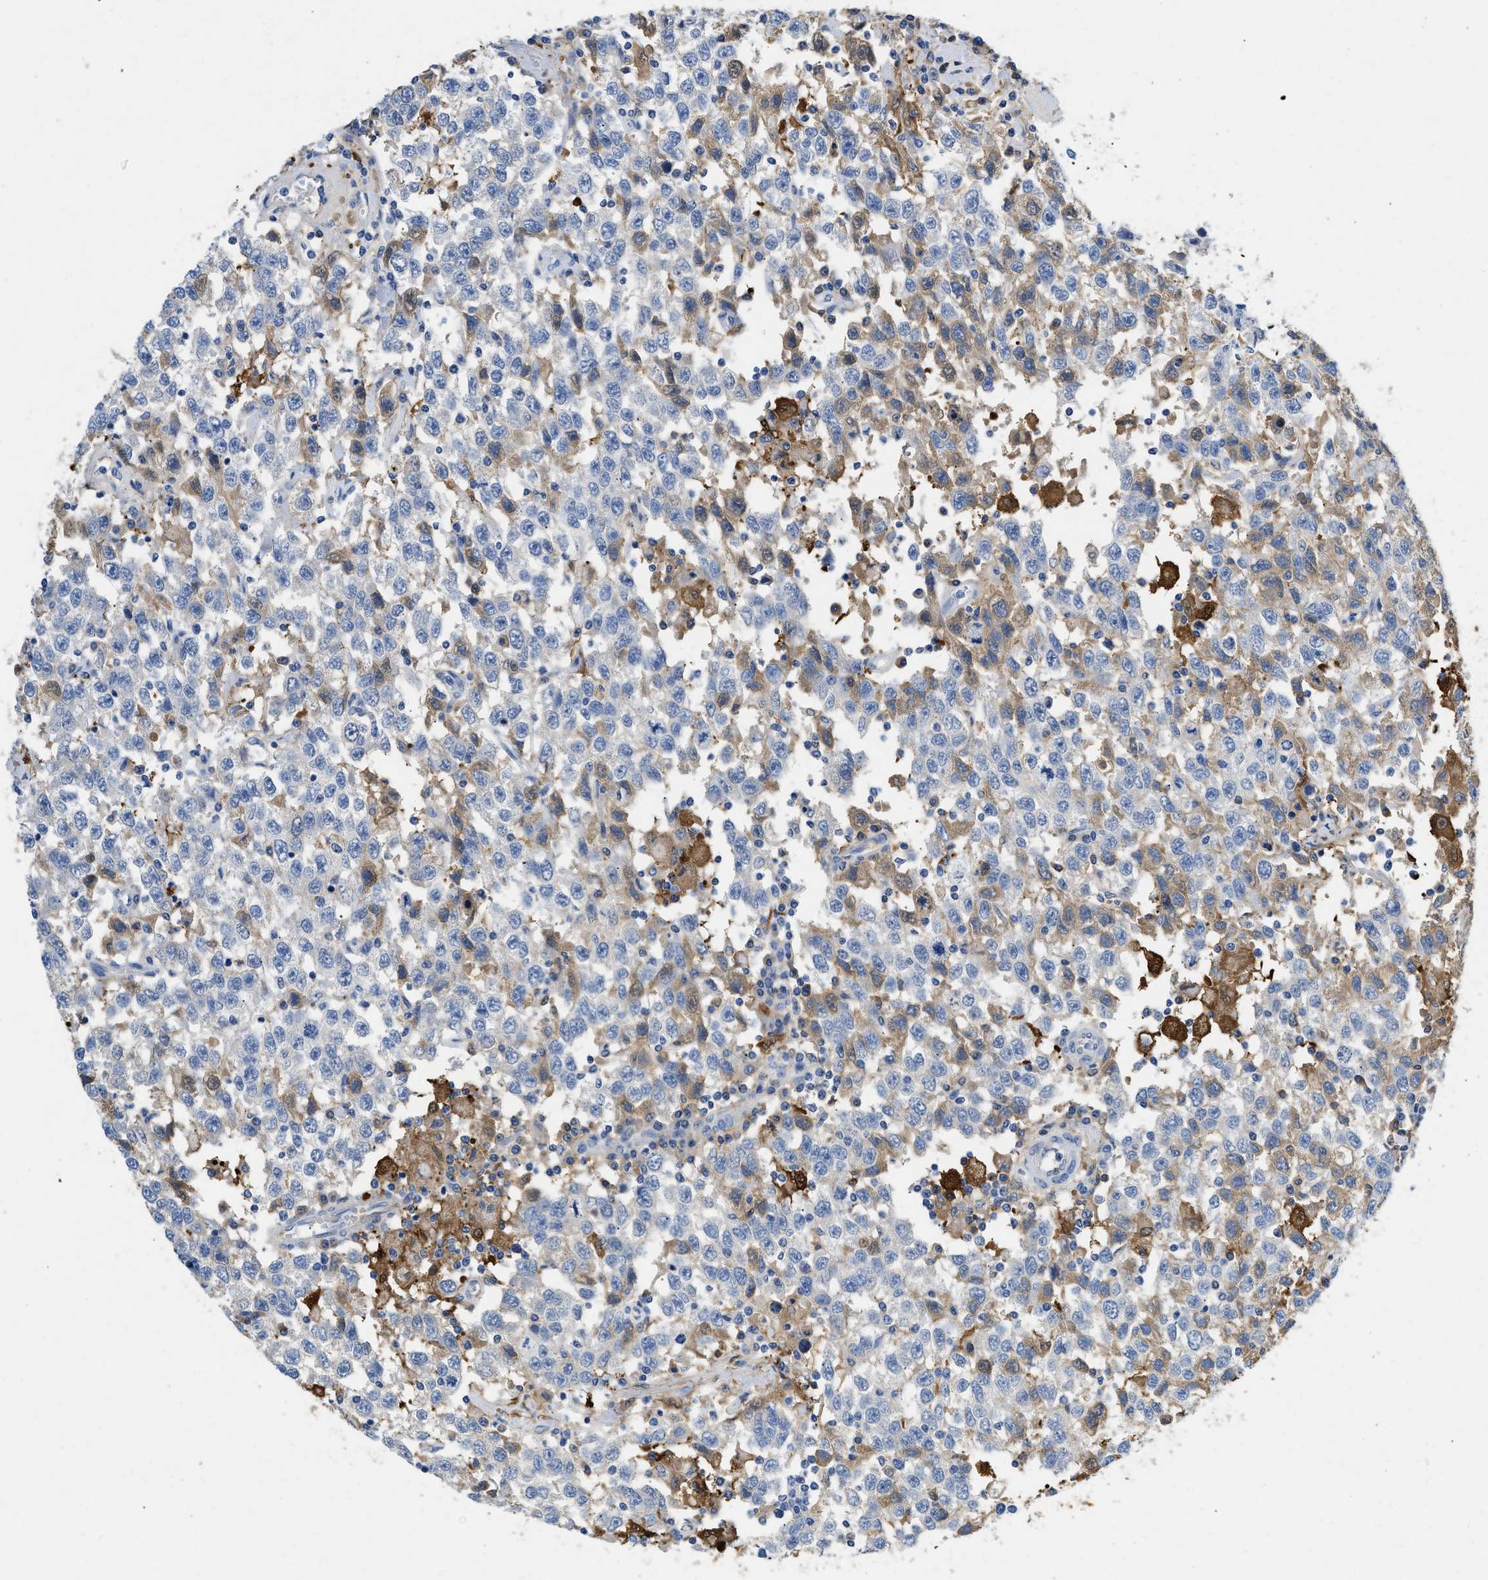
{"staining": {"intensity": "strong", "quantity": "<25%", "location": "cytoplasmic/membranous,nuclear"}, "tissue": "testis cancer", "cell_type": "Tumor cells", "image_type": "cancer", "snomed": [{"axis": "morphology", "description": "Seminoma, NOS"}, {"axis": "topography", "description": "Testis"}], "caption": "Immunohistochemical staining of human testis cancer demonstrates medium levels of strong cytoplasmic/membranous and nuclear protein staining in about <25% of tumor cells.", "gene": "SPEG", "patient": {"sex": "male", "age": 41}}